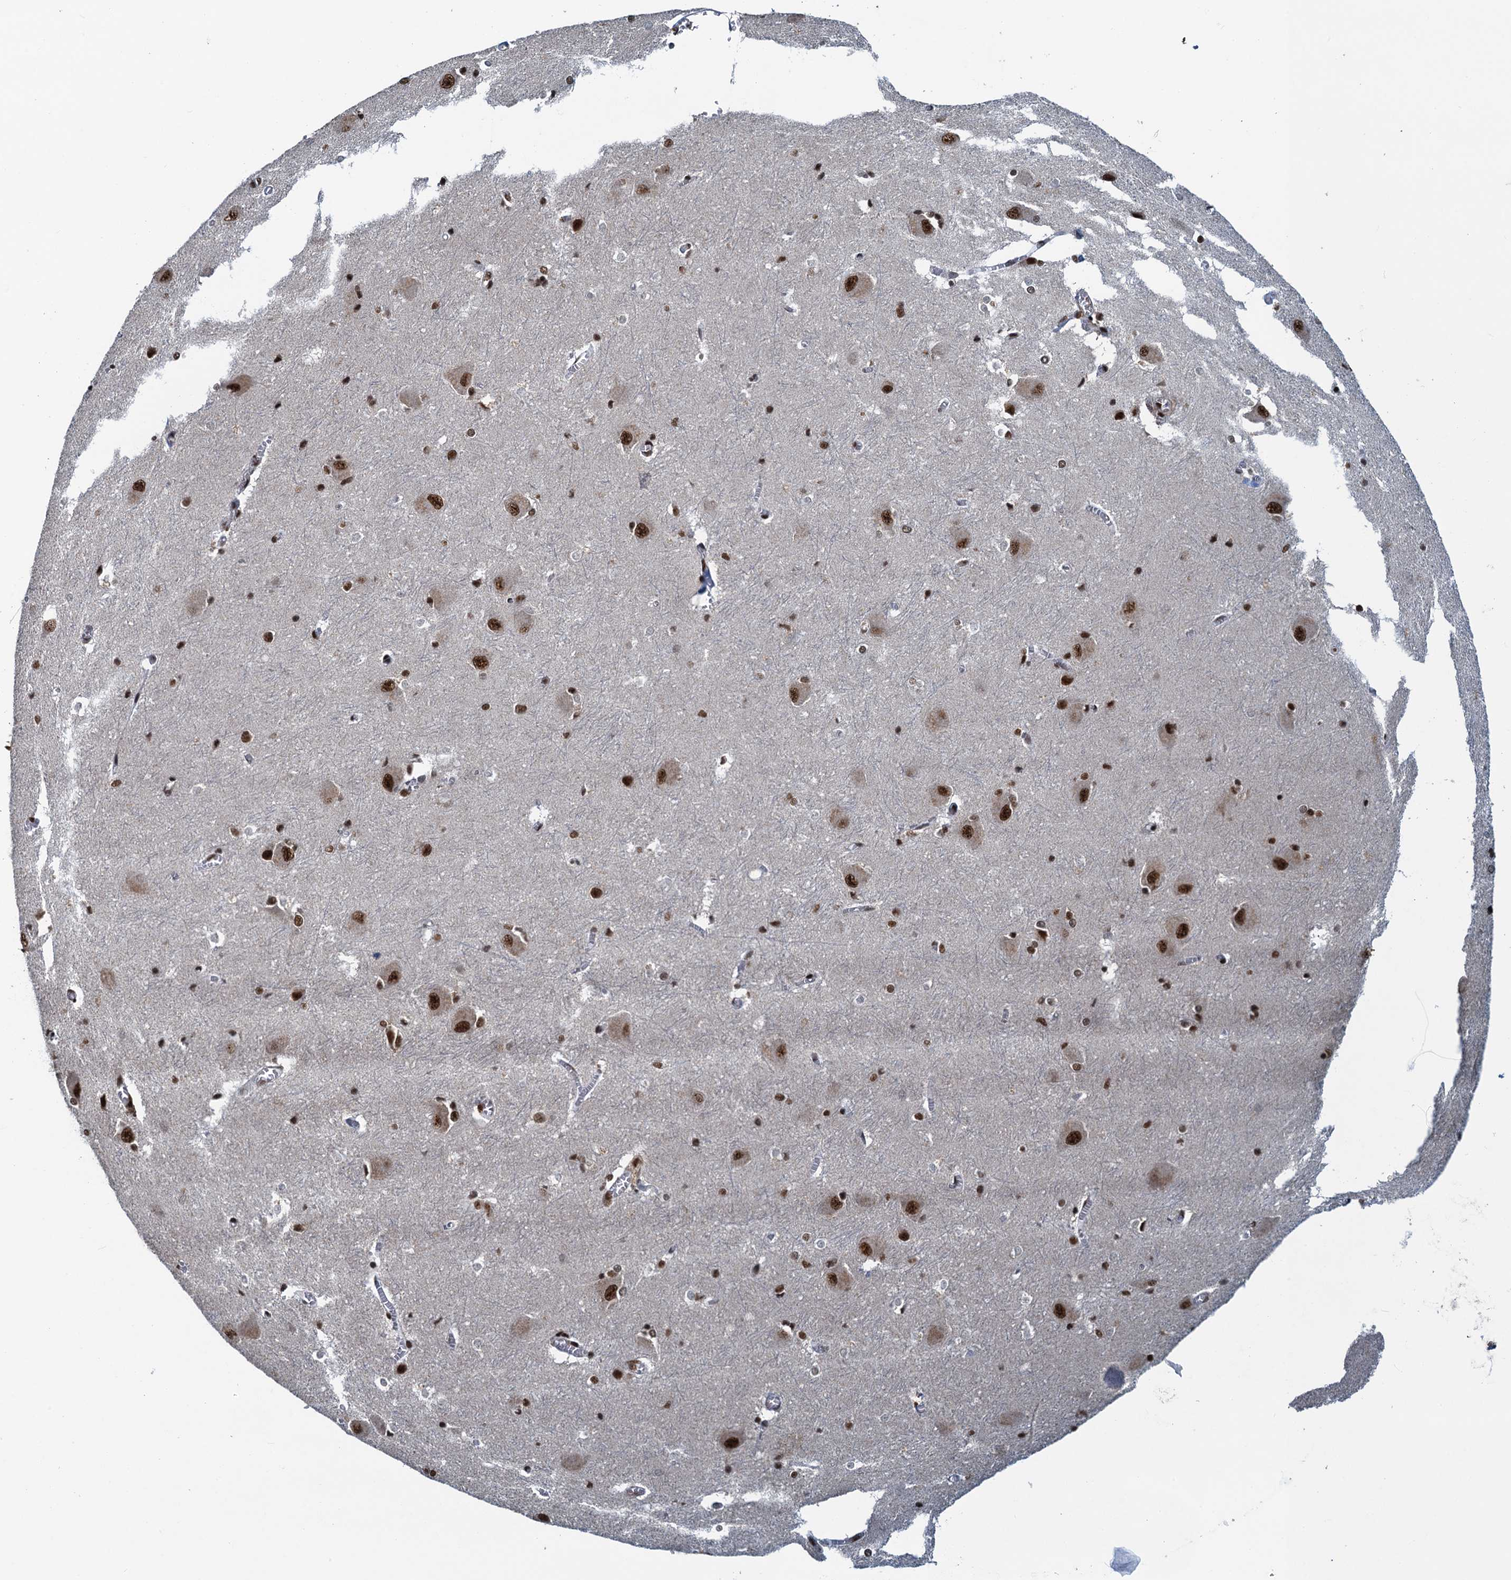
{"staining": {"intensity": "strong", "quantity": ">75%", "location": "nuclear"}, "tissue": "caudate", "cell_type": "Glial cells", "image_type": "normal", "snomed": [{"axis": "morphology", "description": "Normal tissue, NOS"}, {"axis": "topography", "description": "Lateral ventricle wall"}], "caption": "IHC histopathology image of benign human caudate stained for a protein (brown), which reveals high levels of strong nuclear positivity in about >75% of glial cells.", "gene": "ZC3H18", "patient": {"sex": "male", "age": 37}}